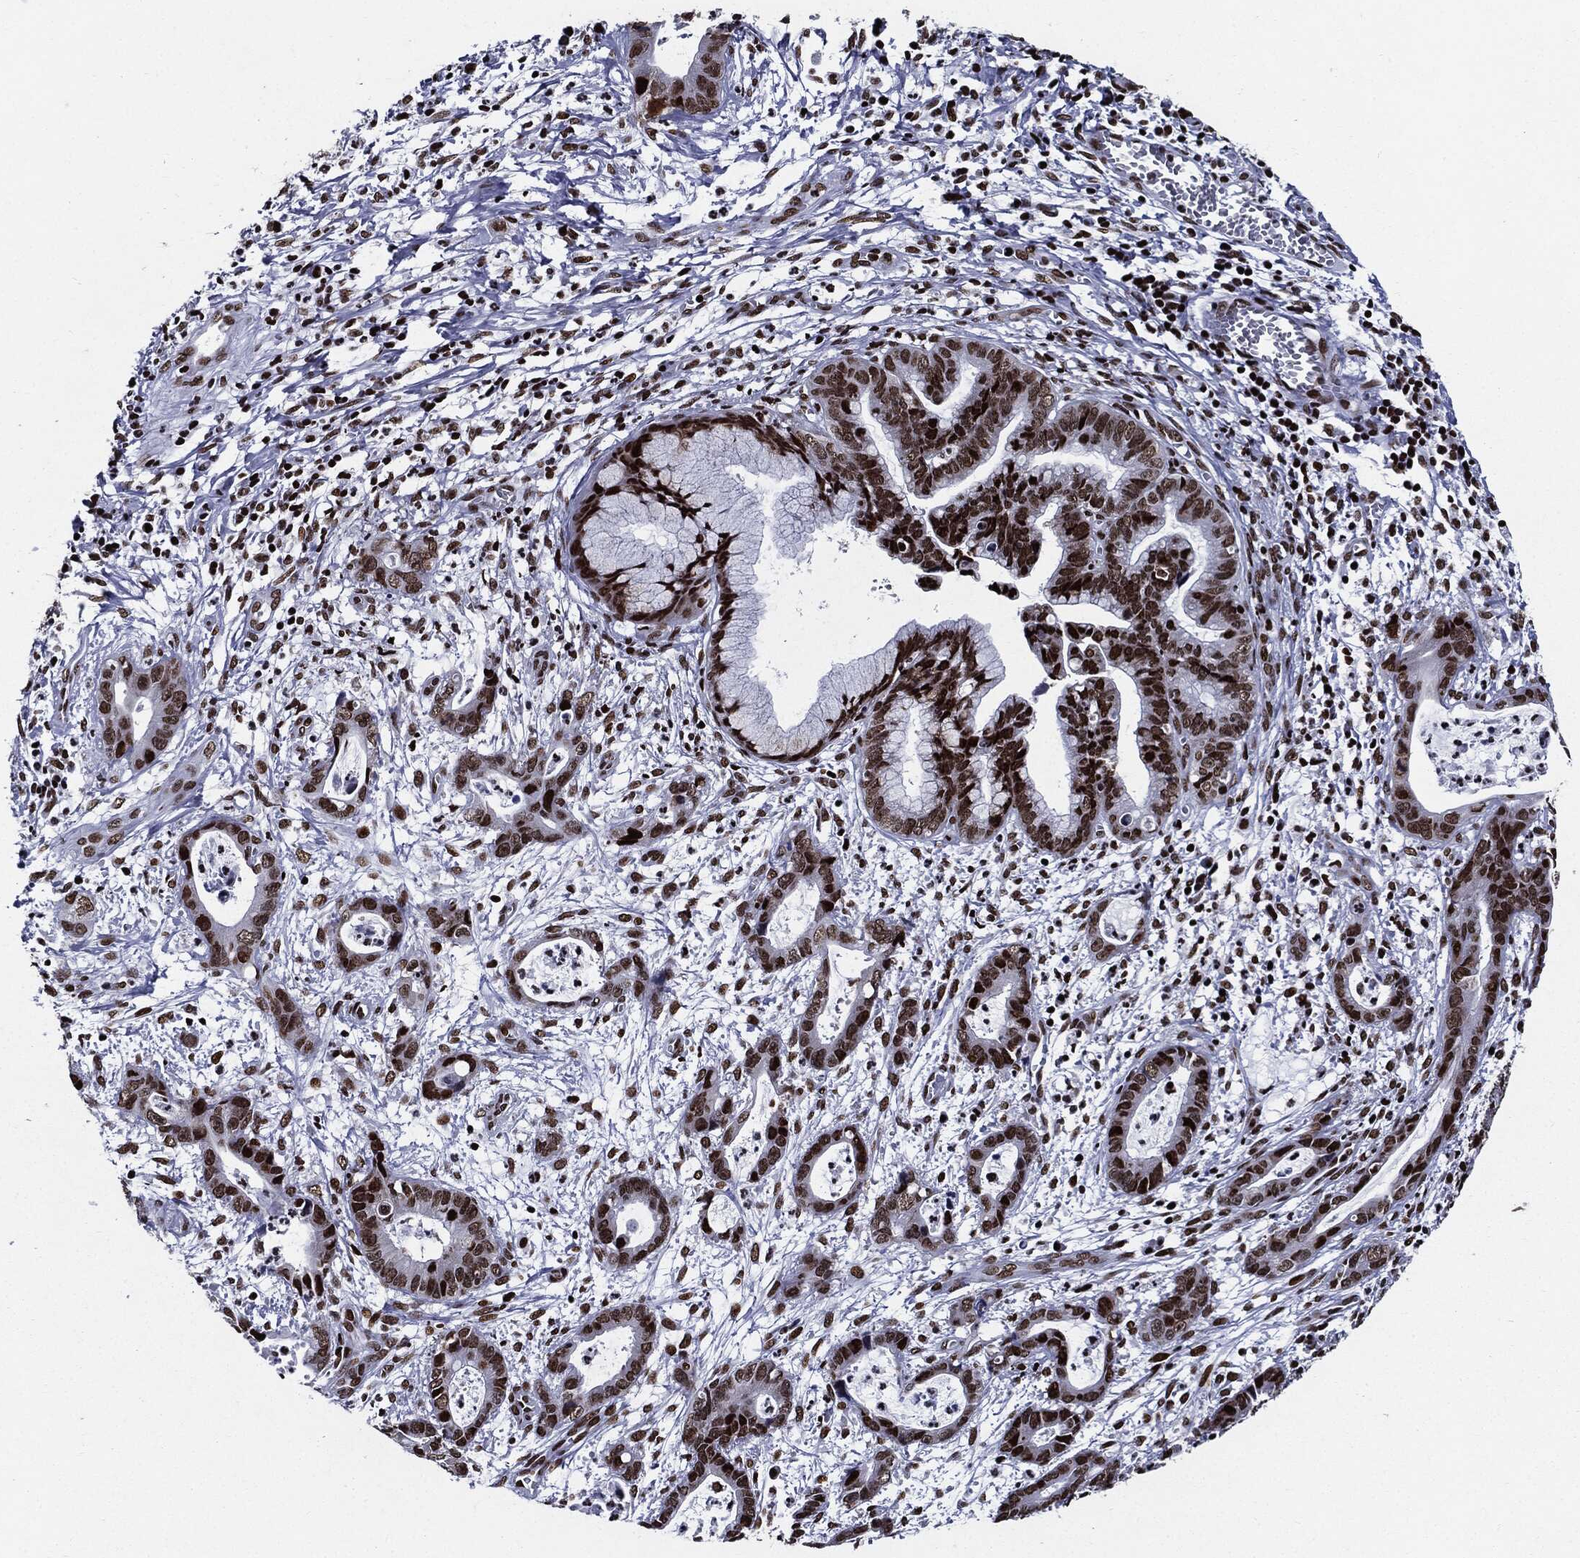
{"staining": {"intensity": "strong", "quantity": ">75%", "location": "nuclear"}, "tissue": "cervical cancer", "cell_type": "Tumor cells", "image_type": "cancer", "snomed": [{"axis": "morphology", "description": "Adenocarcinoma, NOS"}, {"axis": "topography", "description": "Cervix"}], "caption": "Strong nuclear positivity is identified in approximately >75% of tumor cells in cervical cancer.", "gene": "ZFP91", "patient": {"sex": "female", "age": 44}}